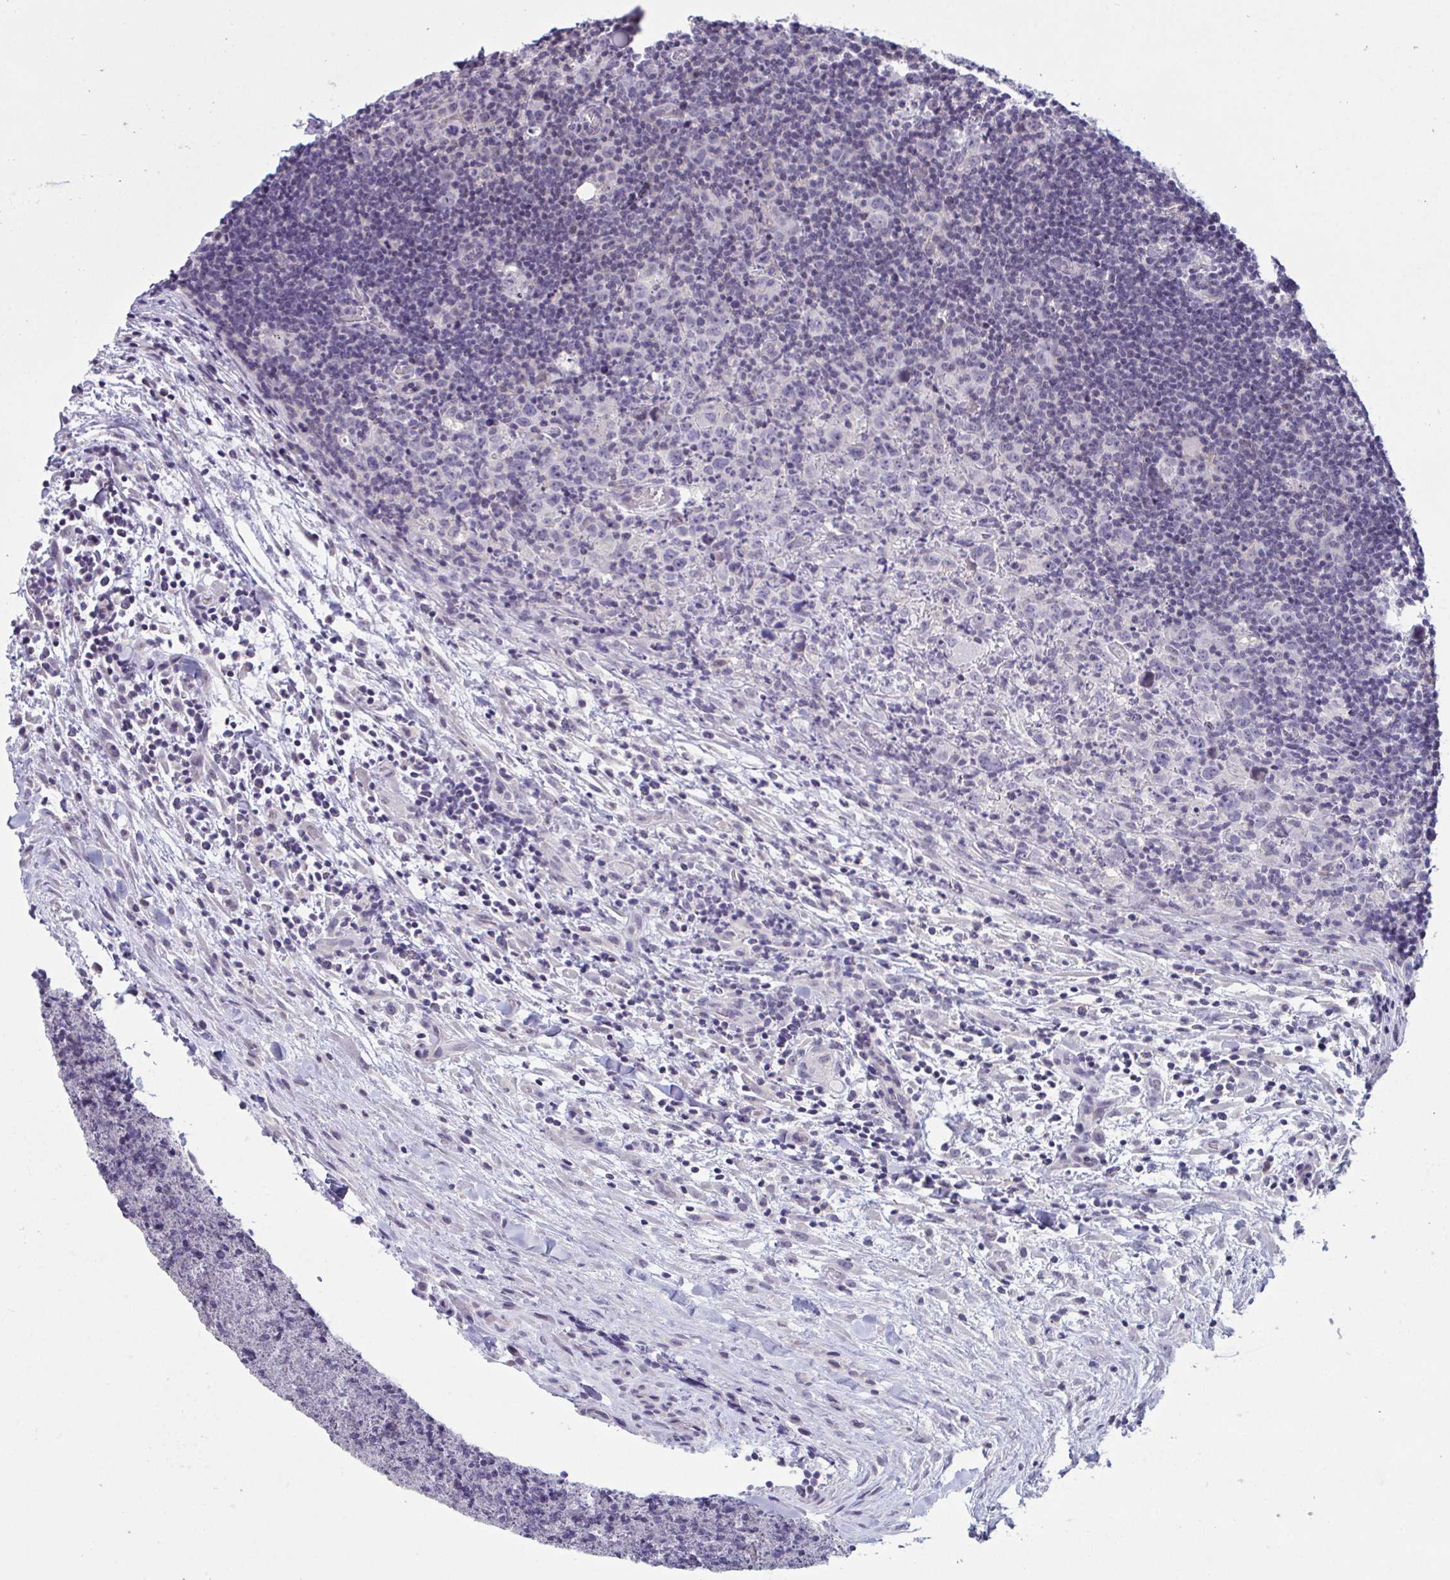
{"staining": {"intensity": "negative", "quantity": "none", "location": "none"}, "tissue": "lymphoma", "cell_type": "Tumor cells", "image_type": "cancer", "snomed": [{"axis": "morphology", "description": "Hodgkin's disease, NOS"}, {"axis": "topography", "description": "Lymph node"}], "caption": "The IHC histopathology image has no significant staining in tumor cells of lymphoma tissue.", "gene": "ATP6V0D2", "patient": {"sex": "female", "age": 18}}